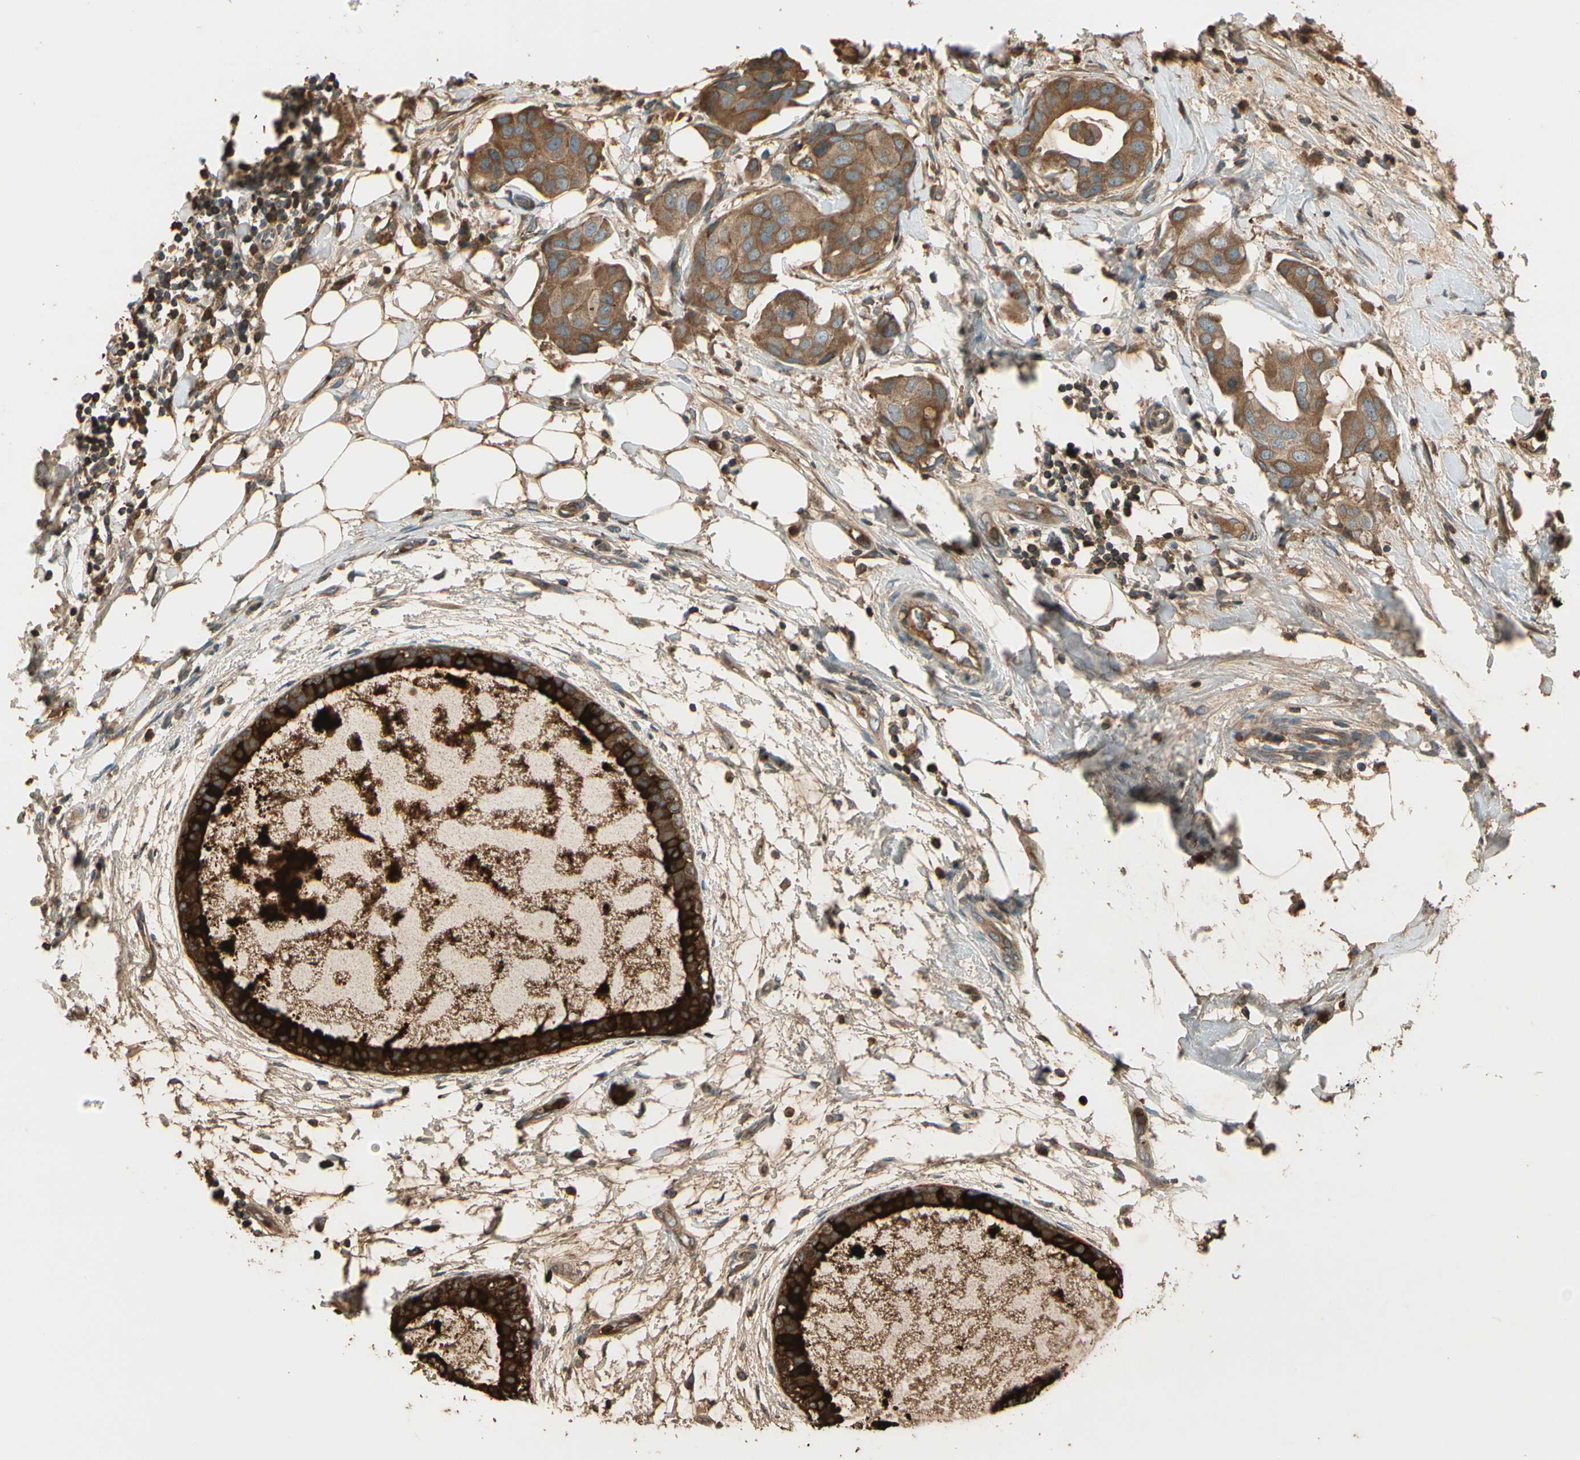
{"staining": {"intensity": "moderate", "quantity": ">75%", "location": "cytoplasmic/membranous"}, "tissue": "breast cancer", "cell_type": "Tumor cells", "image_type": "cancer", "snomed": [{"axis": "morphology", "description": "Duct carcinoma"}, {"axis": "topography", "description": "Breast"}], "caption": "The immunohistochemical stain shows moderate cytoplasmic/membranous expression in tumor cells of breast cancer tissue. (DAB (3,3'-diaminobenzidine) IHC, brown staining for protein, blue staining for nuclei).", "gene": "STX11", "patient": {"sex": "female", "age": 40}}